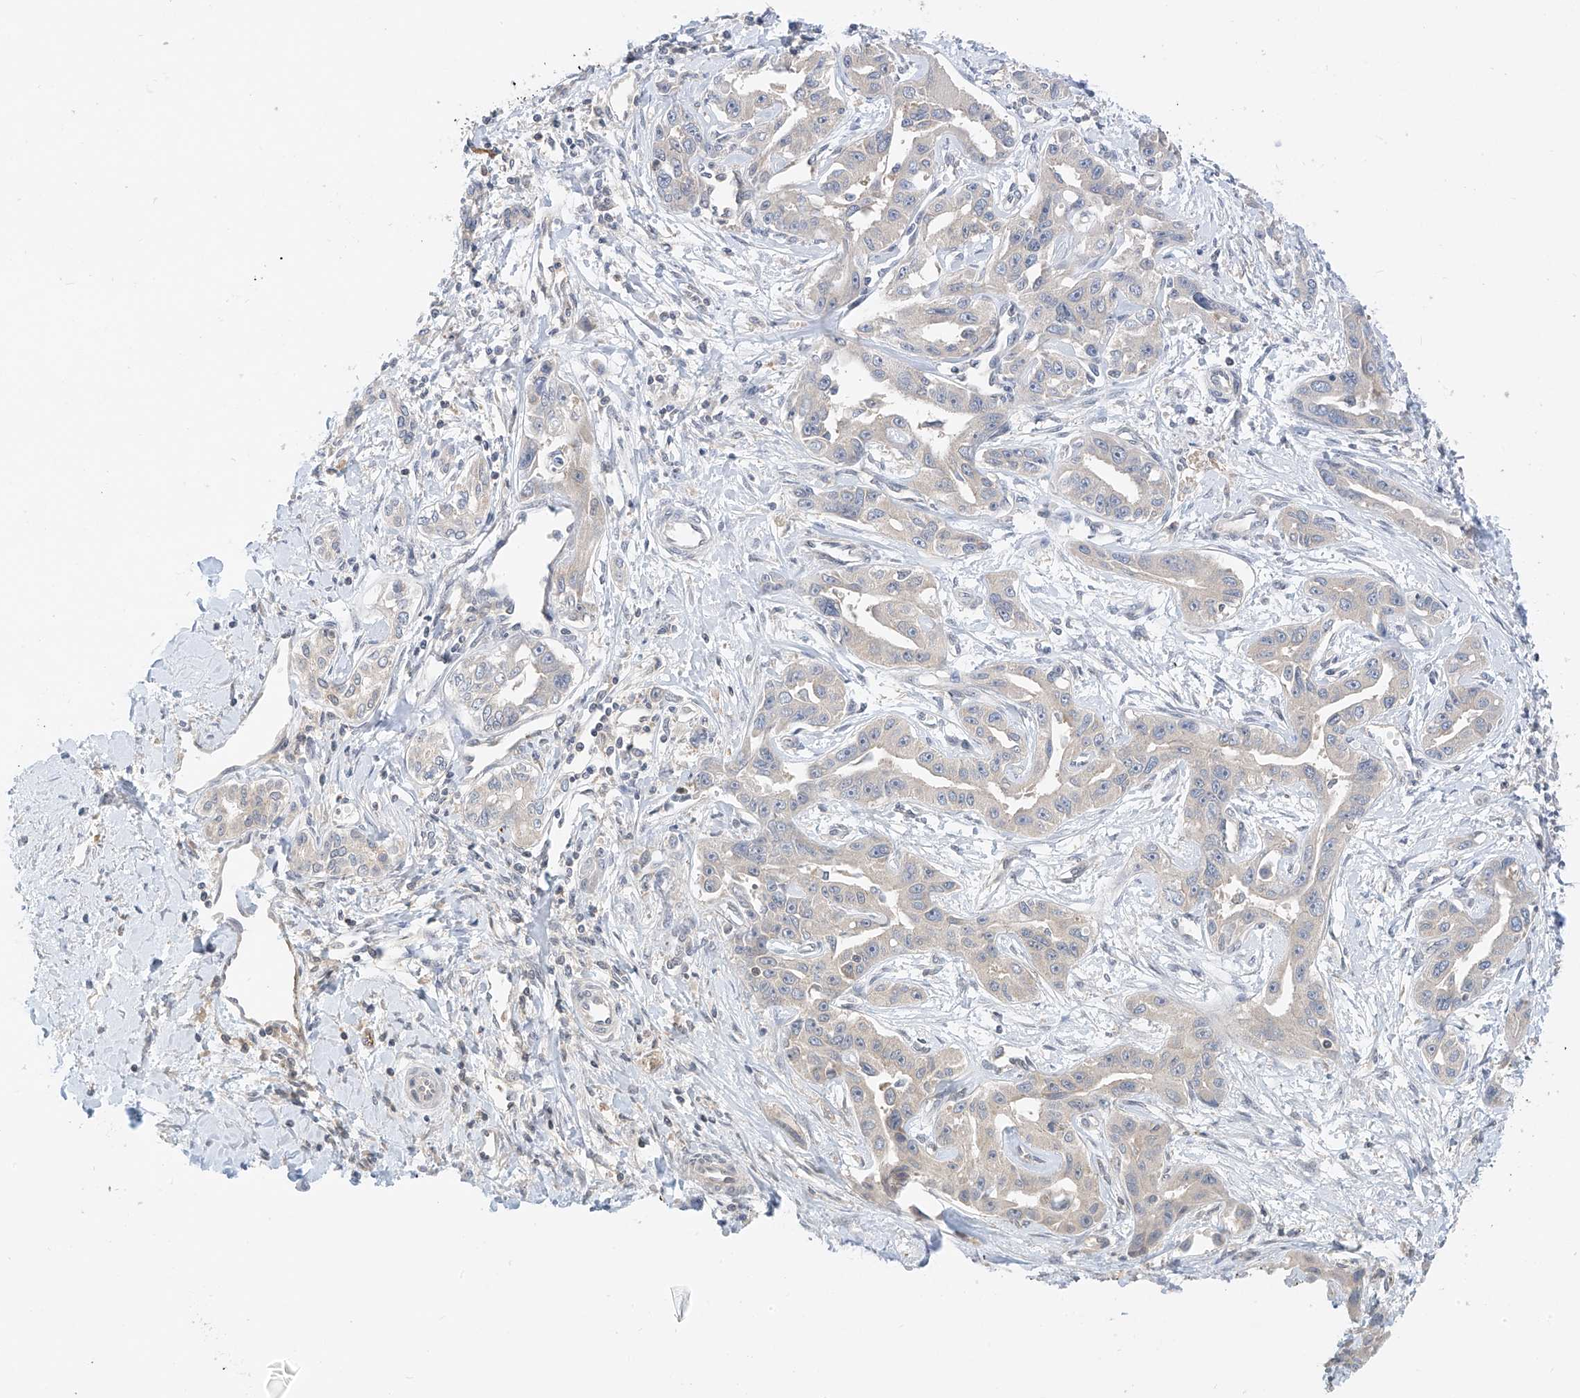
{"staining": {"intensity": "negative", "quantity": "none", "location": "none"}, "tissue": "liver cancer", "cell_type": "Tumor cells", "image_type": "cancer", "snomed": [{"axis": "morphology", "description": "Cholangiocarcinoma"}, {"axis": "topography", "description": "Liver"}], "caption": "A photomicrograph of liver cancer (cholangiocarcinoma) stained for a protein displays no brown staining in tumor cells.", "gene": "PPA2", "patient": {"sex": "male", "age": 59}}